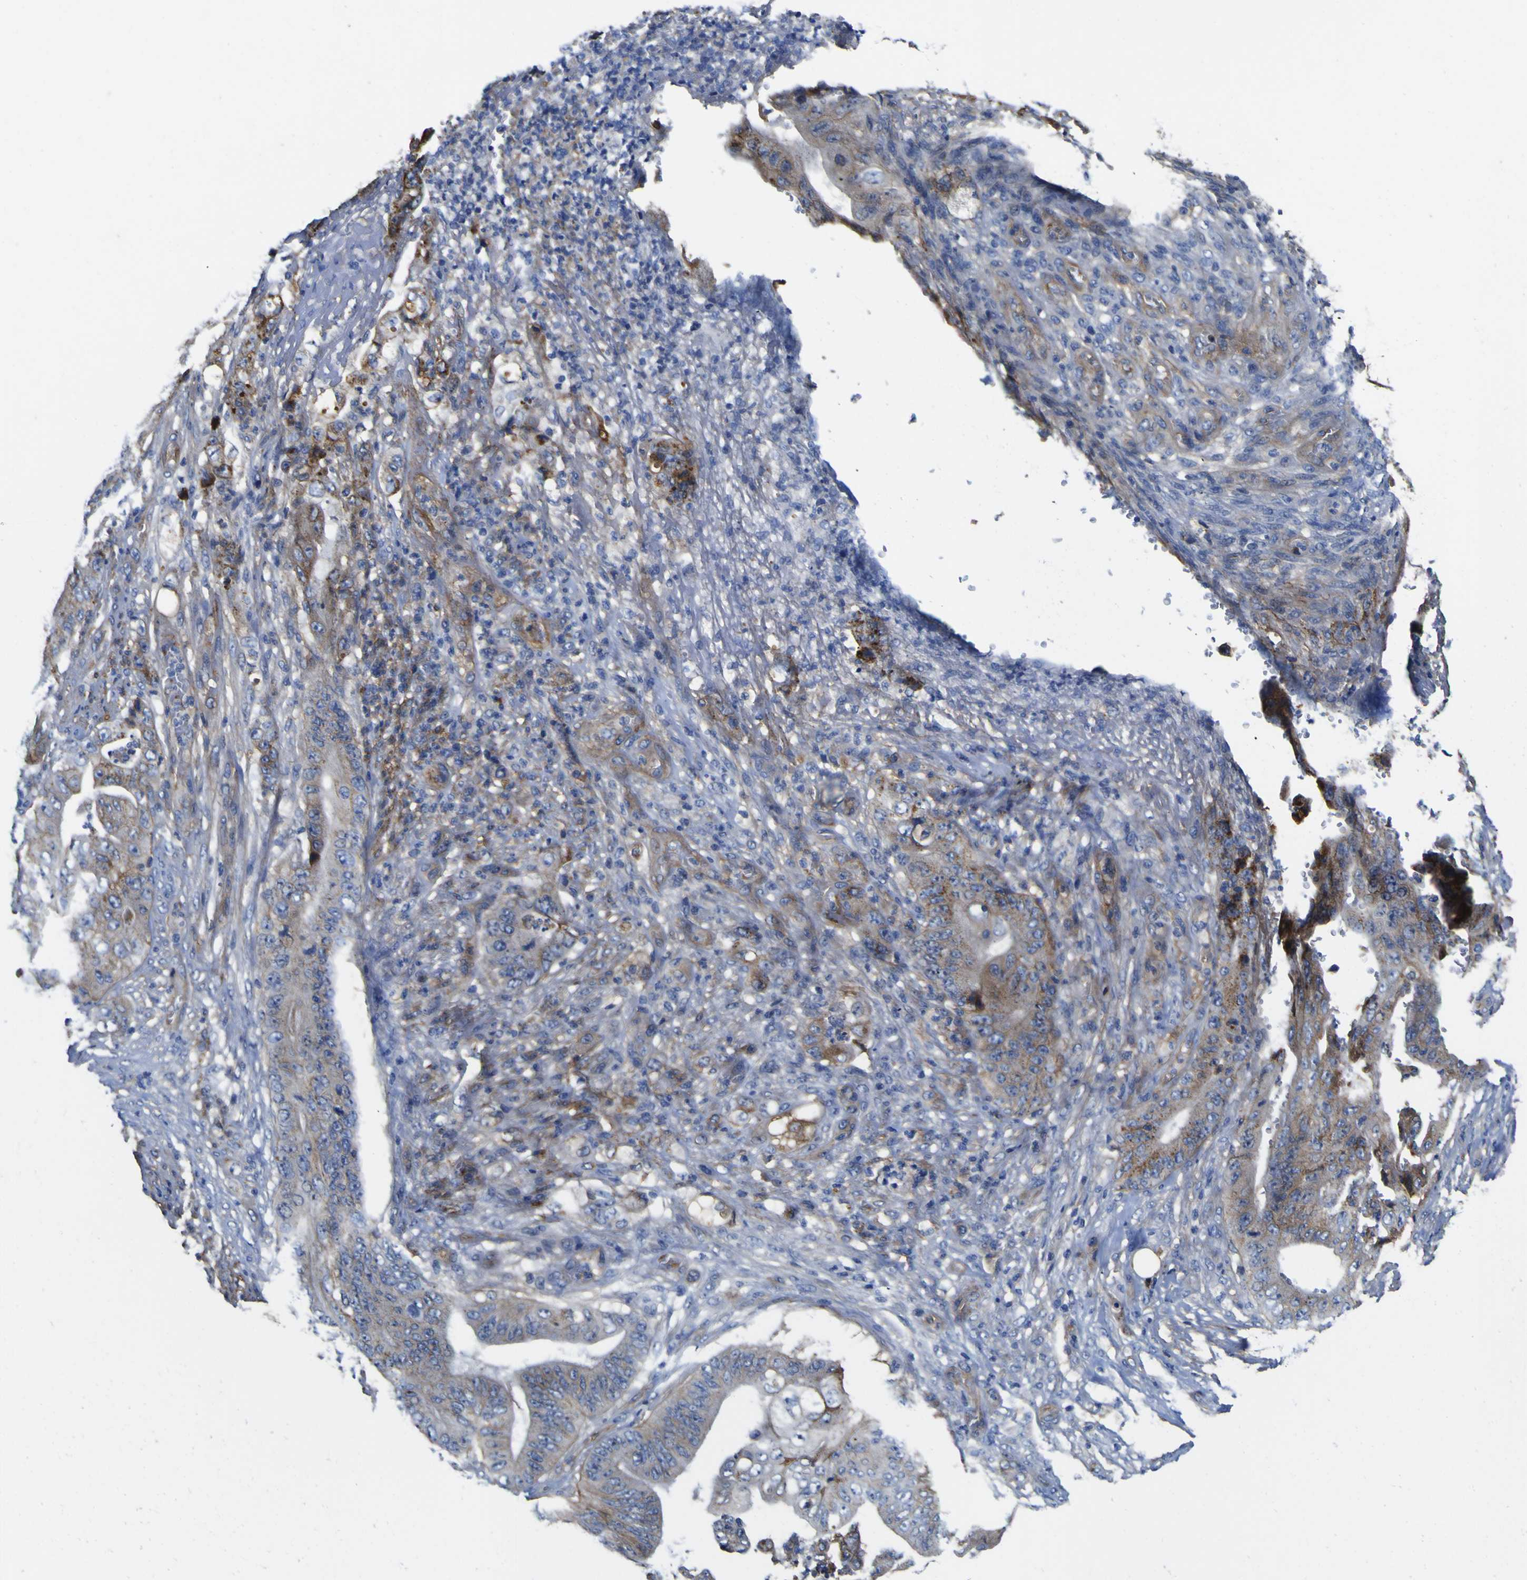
{"staining": {"intensity": "moderate", "quantity": "25%-75%", "location": "cytoplasmic/membranous"}, "tissue": "stomach cancer", "cell_type": "Tumor cells", "image_type": "cancer", "snomed": [{"axis": "morphology", "description": "Adenocarcinoma, NOS"}, {"axis": "topography", "description": "Stomach"}], "caption": "Tumor cells reveal medium levels of moderate cytoplasmic/membranous positivity in approximately 25%-75% of cells in stomach adenocarcinoma.", "gene": "CD151", "patient": {"sex": "female", "age": 73}}